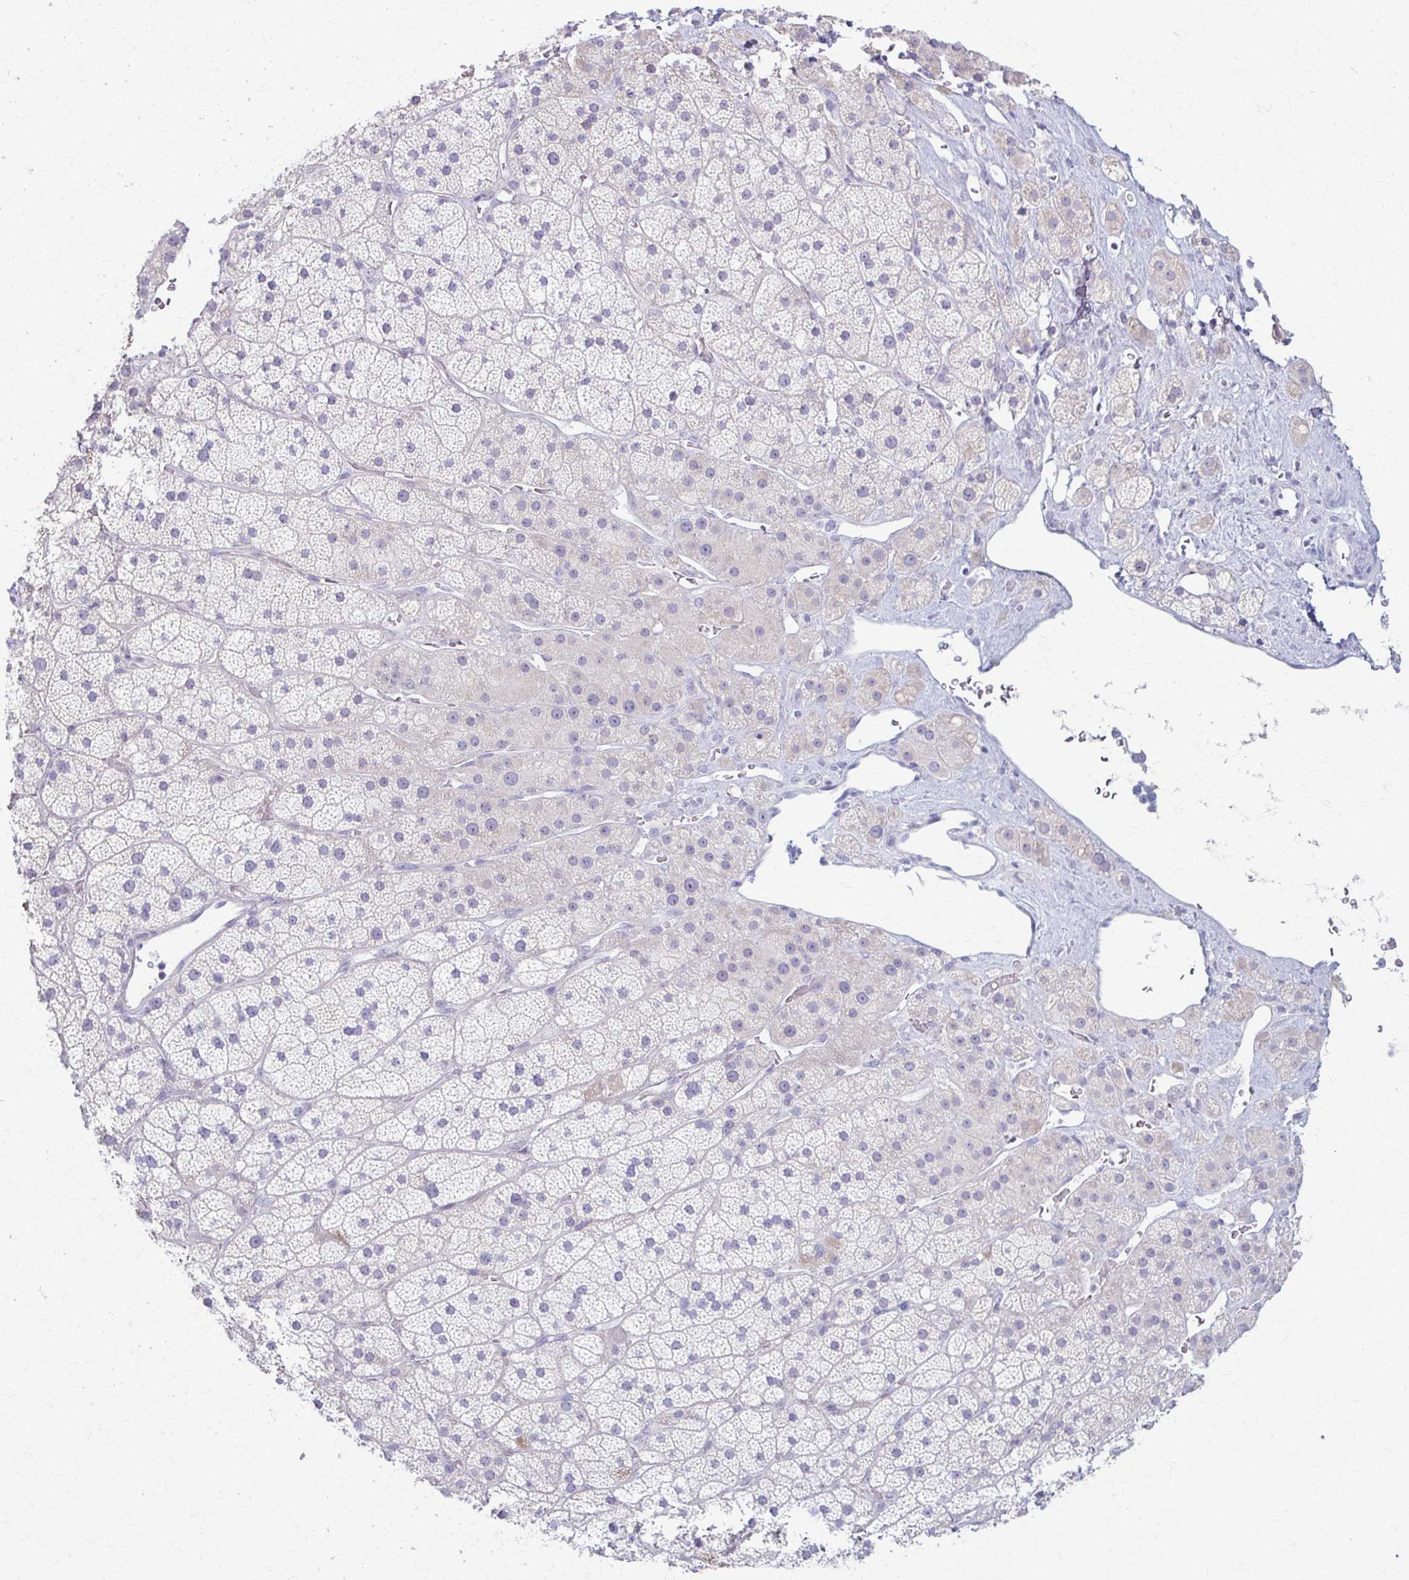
{"staining": {"intensity": "negative", "quantity": "none", "location": "none"}, "tissue": "adrenal gland", "cell_type": "Glandular cells", "image_type": "normal", "snomed": [{"axis": "morphology", "description": "Normal tissue, NOS"}, {"axis": "topography", "description": "Adrenal gland"}], "caption": "Immunohistochemistry (IHC) of unremarkable adrenal gland displays no positivity in glandular cells. (Stains: DAB (3,3'-diaminobenzidine) IHC with hematoxylin counter stain, Microscopy: brightfield microscopy at high magnification).", "gene": "LDLRAP1", "patient": {"sex": "male", "age": 57}}